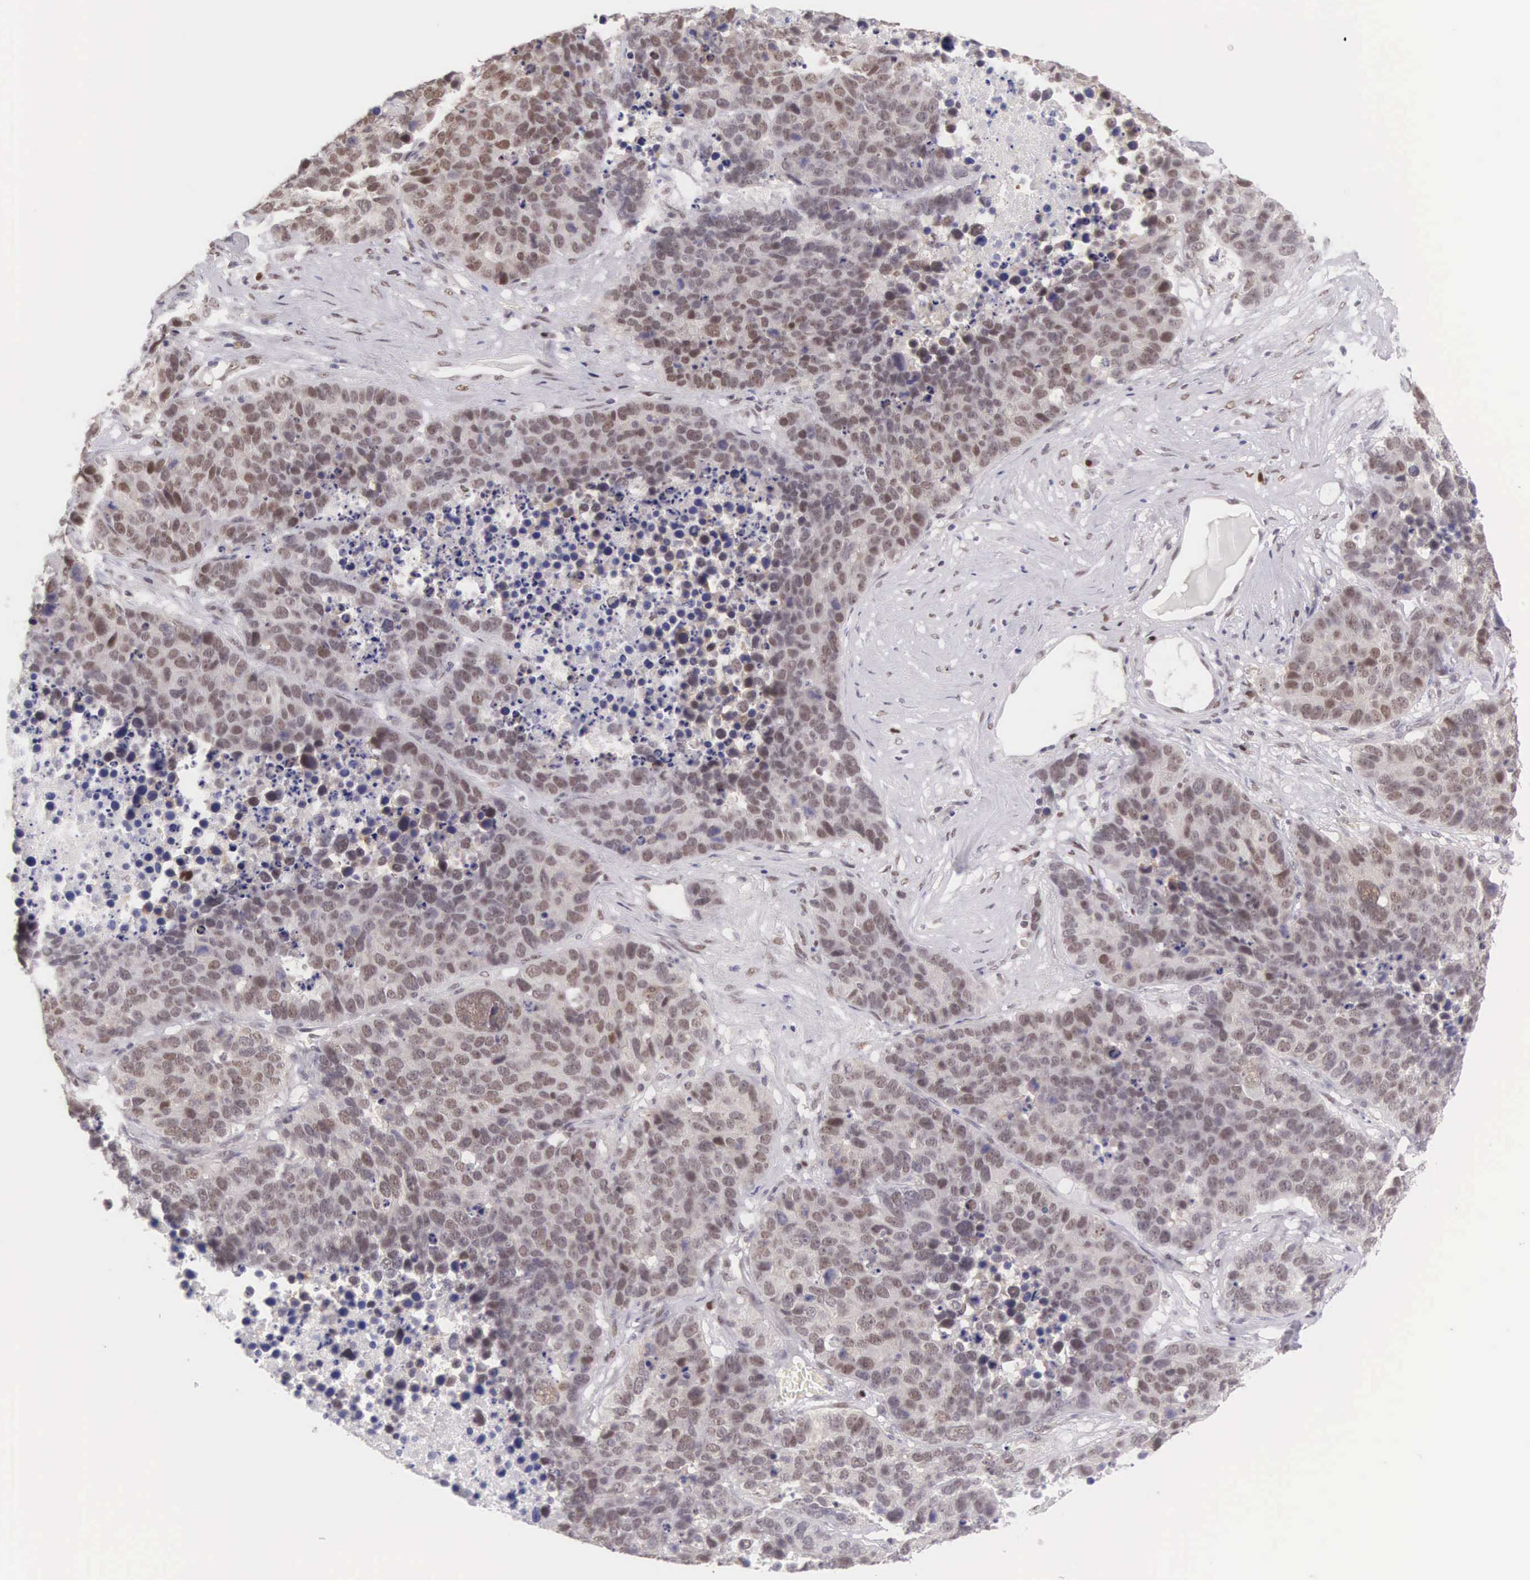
{"staining": {"intensity": "moderate", "quantity": ">75%", "location": "nuclear"}, "tissue": "lung cancer", "cell_type": "Tumor cells", "image_type": "cancer", "snomed": [{"axis": "morphology", "description": "Carcinoid, malignant, NOS"}, {"axis": "topography", "description": "Lung"}], "caption": "About >75% of tumor cells in human carcinoid (malignant) (lung) show moderate nuclear protein expression as visualized by brown immunohistochemical staining.", "gene": "CCDC117", "patient": {"sex": "male", "age": 60}}